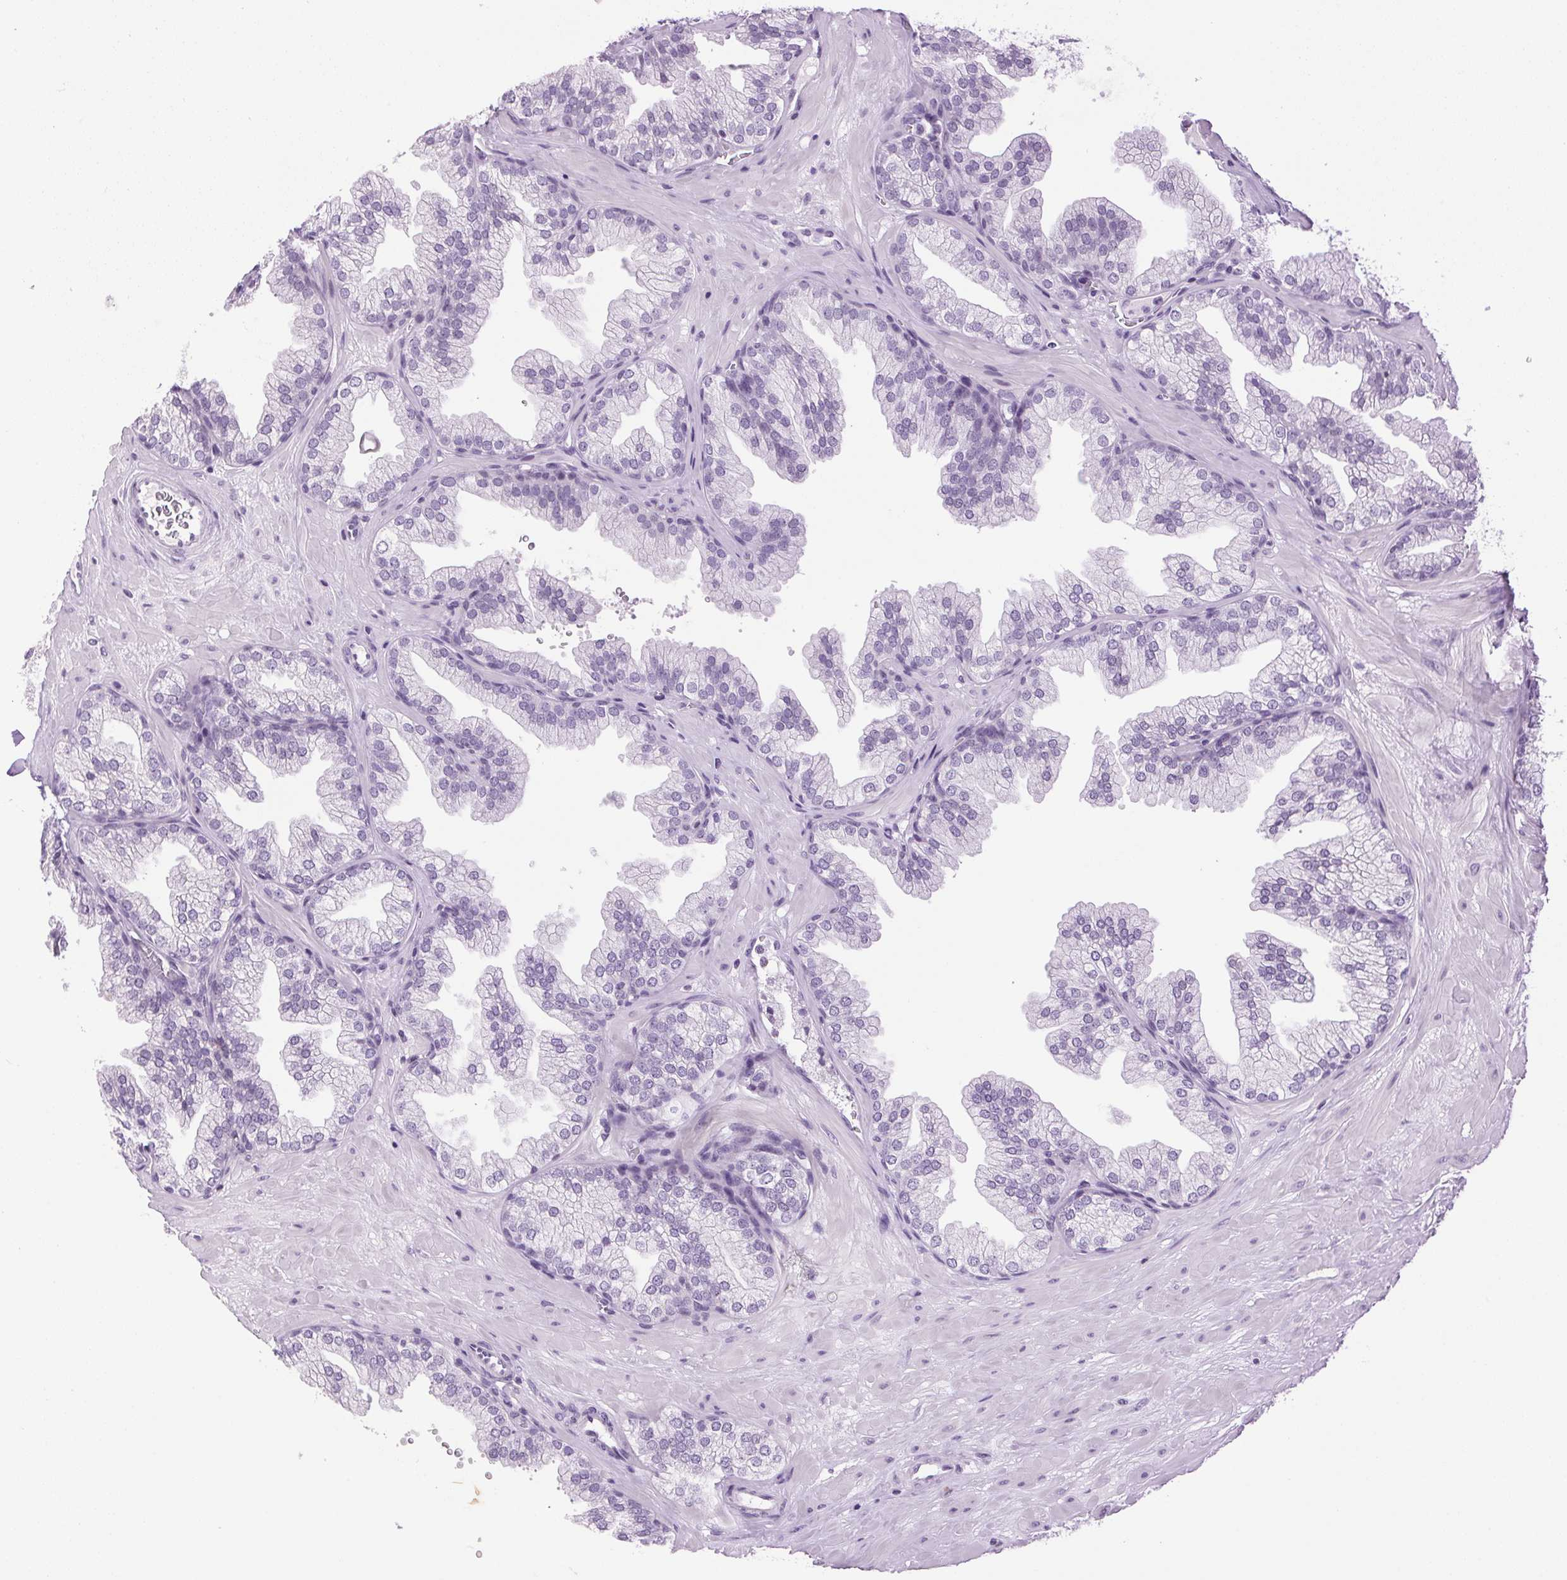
{"staining": {"intensity": "negative", "quantity": "none", "location": "none"}, "tissue": "prostate", "cell_type": "Glandular cells", "image_type": "normal", "snomed": [{"axis": "morphology", "description": "Normal tissue, NOS"}, {"axis": "topography", "description": "Prostate"}], "caption": "A histopathology image of human prostate is negative for staining in glandular cells. (DAB immunohistochemistry (IHC), high magnification).", "gene": "TMEM88B", "patient": {"sex": "male", "age": 37}}